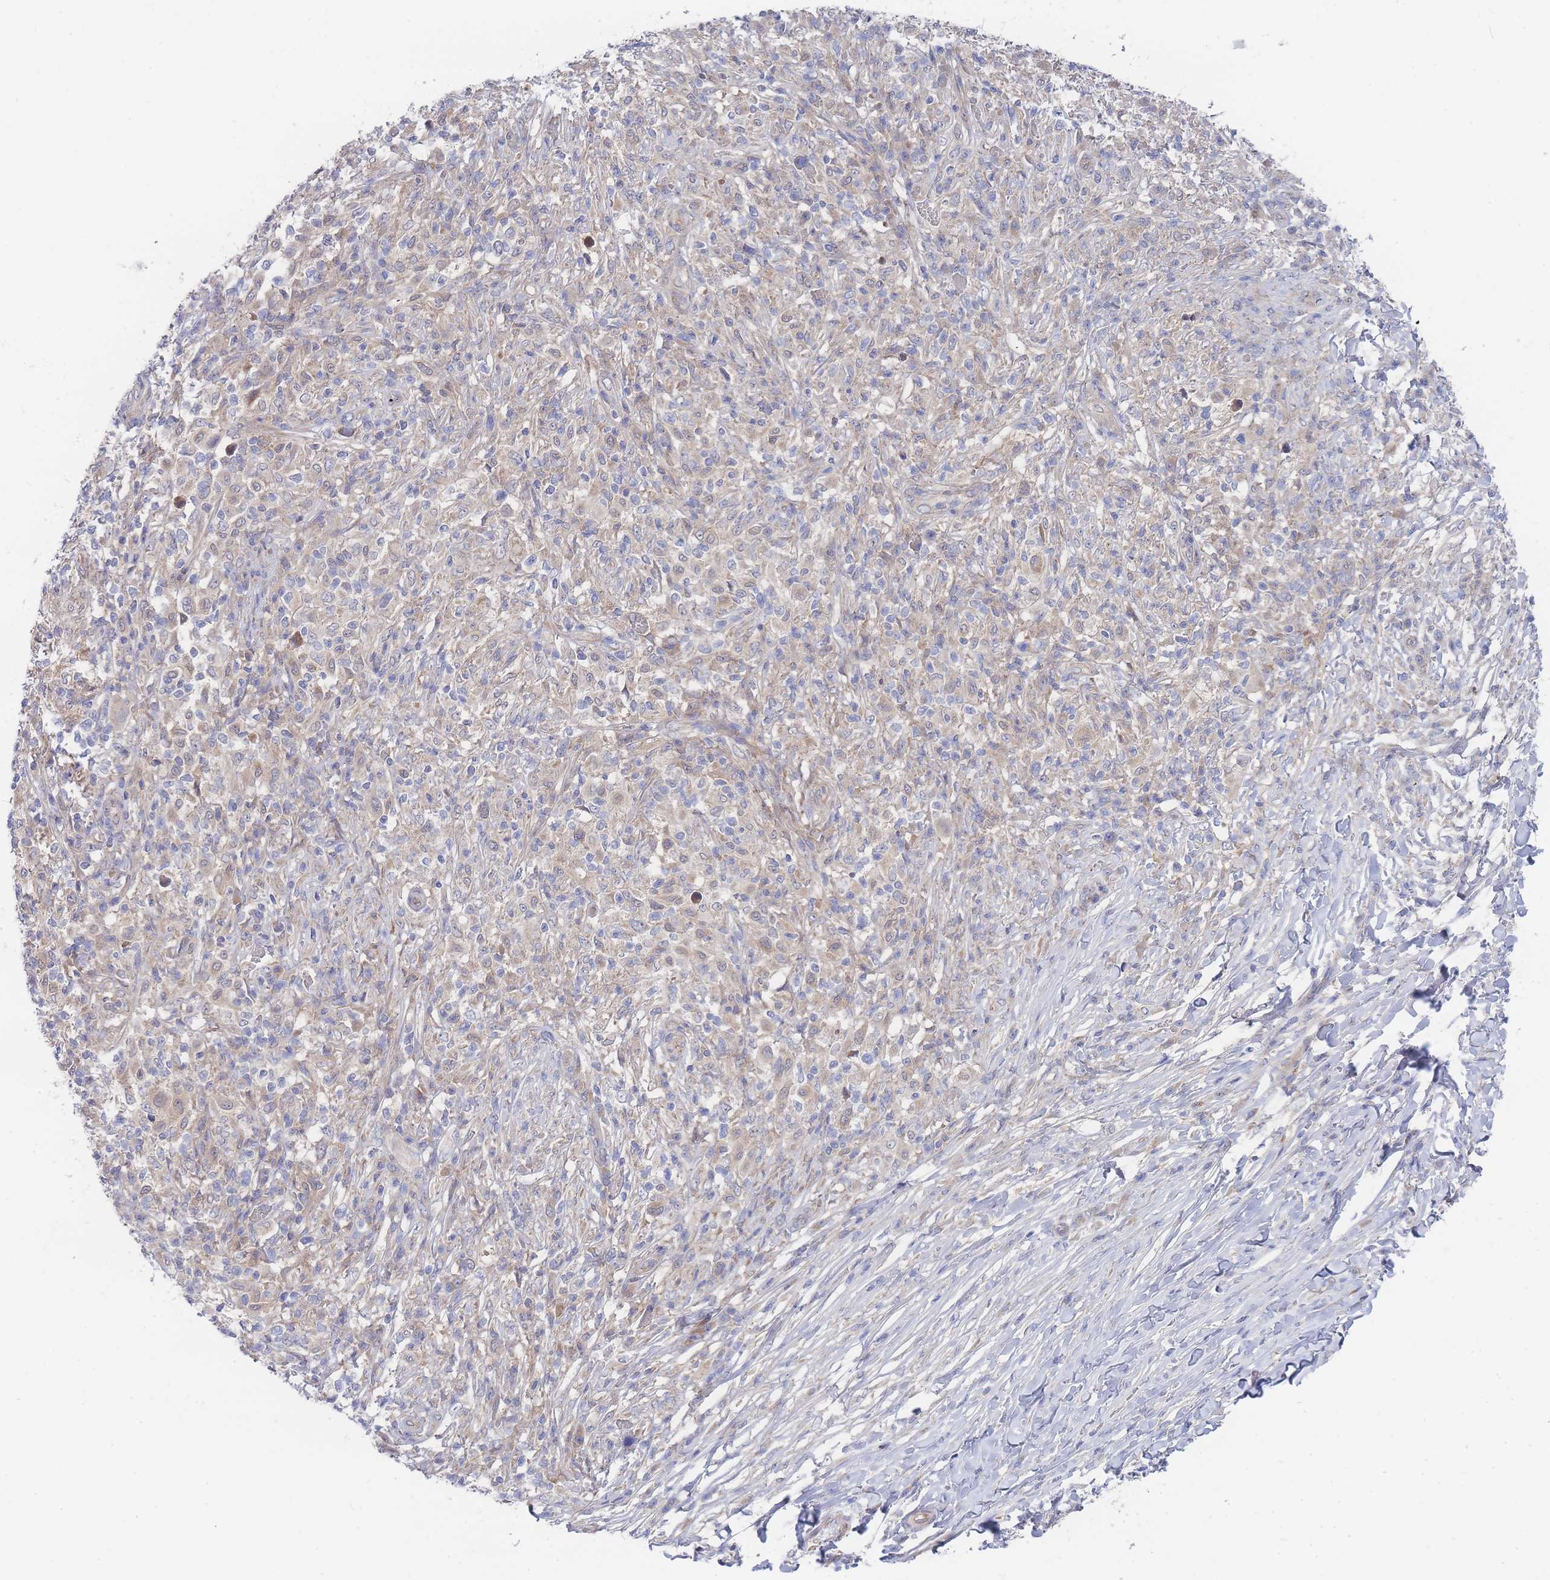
{"staining": {"intensity": "weak", "quantity": "<25%", "location": "cytoplasmic/membranous"}, "tissue": "melanoma", "cell_type": "Tumor cells", "image_type": "cancer", "snomed": [{"axis": "morphology", "description": "Malignant melanoma, NOS"}, {"axis": "topography", "description": "Skin"}], "caption": "Tumor cells show no significant protein positivity in melanoma.", "gene": "NUB1", "patient": {"sex": "male", "age": 66}}